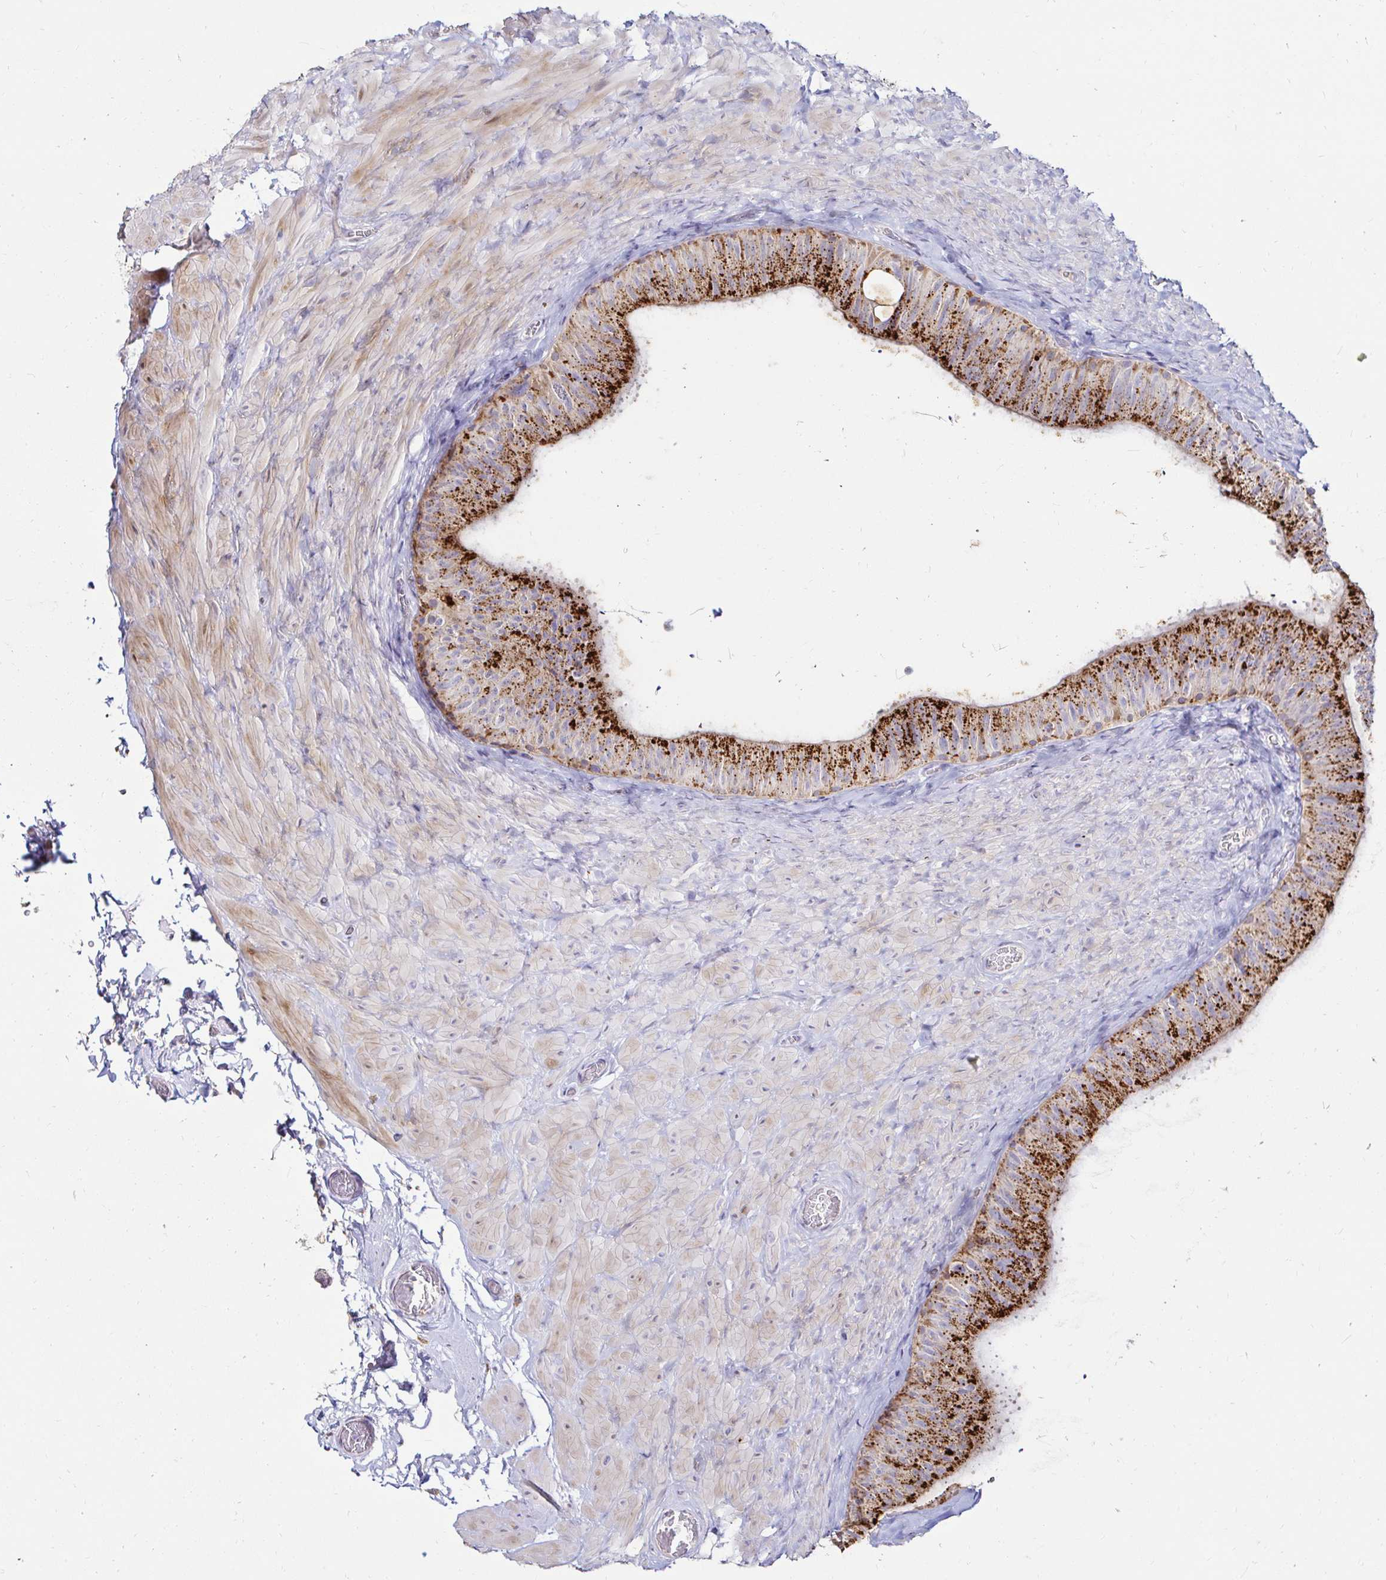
{"staining": {"intensity": "strong", "quantity": ">75%", "location": "cytoplasmic/membranous"}, "tissue": "epididymis", "cell_type": "Glandular cells", "image_type": "normal", "snomed": [{"axis": "morphology", "description": "Normal tissue, NOS"}, {"axis": "topography", "description": "Epididymis, spermatic cord, NOS"}, {"axis": "topography", "description": "Epididymis"}], "caption": "Glandular cells show high levels of strong cytoplasmic/membranous positivity in approximately >75% of cells in benign epididymis.", "gene": "GALNS", "patient": {"sex": "male", "age": 31}}